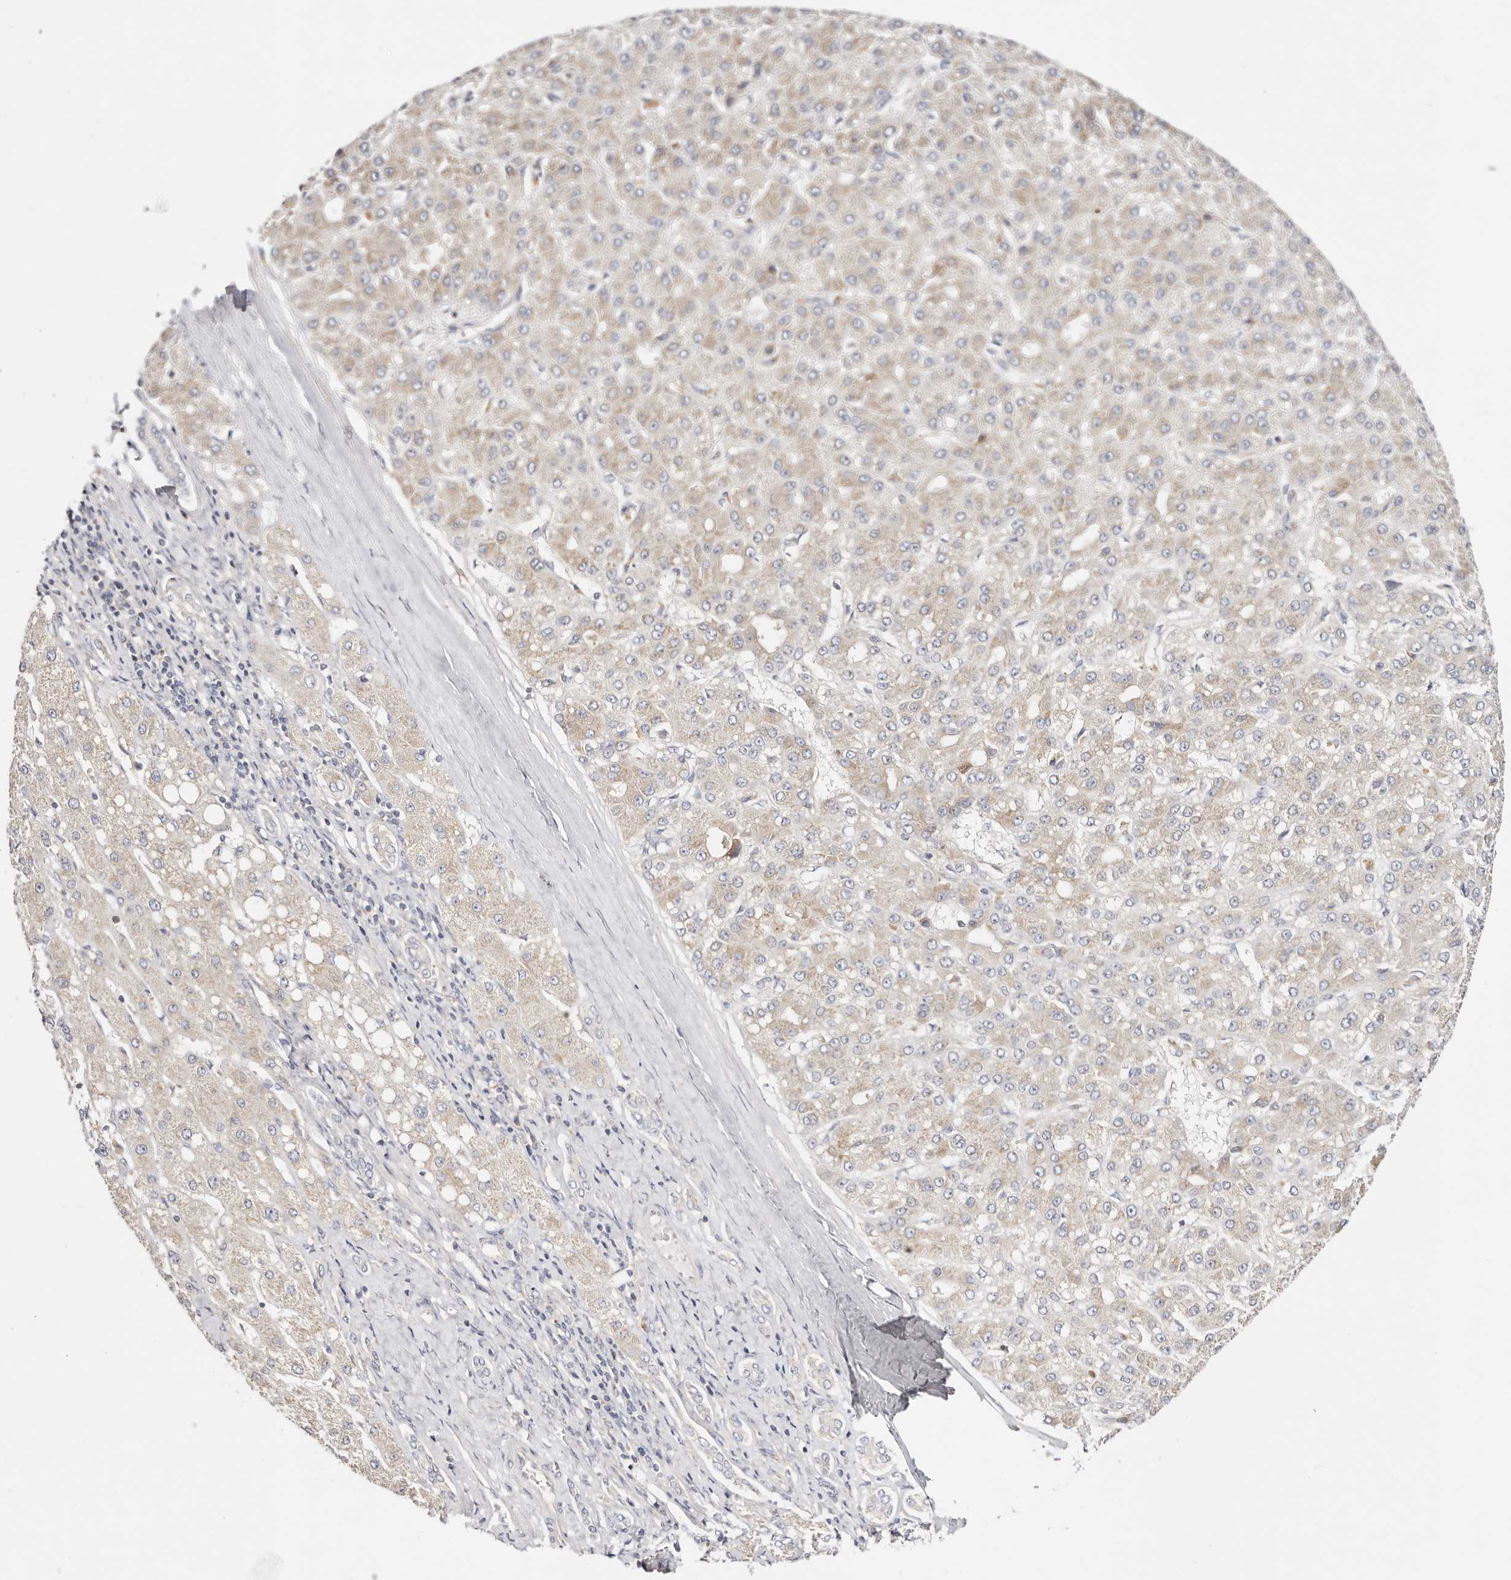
{"staining": {"intensity": "weak", "quantity": "25%-75%", "location": "cytoplasmic/membranous"}, "tissue": "liver cancer", "cell_type": "Tumor cells", "image_type": "cancer", "snomed": [{"axis": "morphology", "description": "Carcinoma, Hepatocellular, NOS"}, {"axis": "topography", "description": "Liver"}], "caption": "Approximately 25%-75% of tumor cells in human hepatocellular carcinoma (liver) exhibit weak cytoplasmic/membranous protein positivity as visualized by brown immunohistochemical staining.", "gene": "GNA13", "patient": {"sex": "male", "age": 67}}